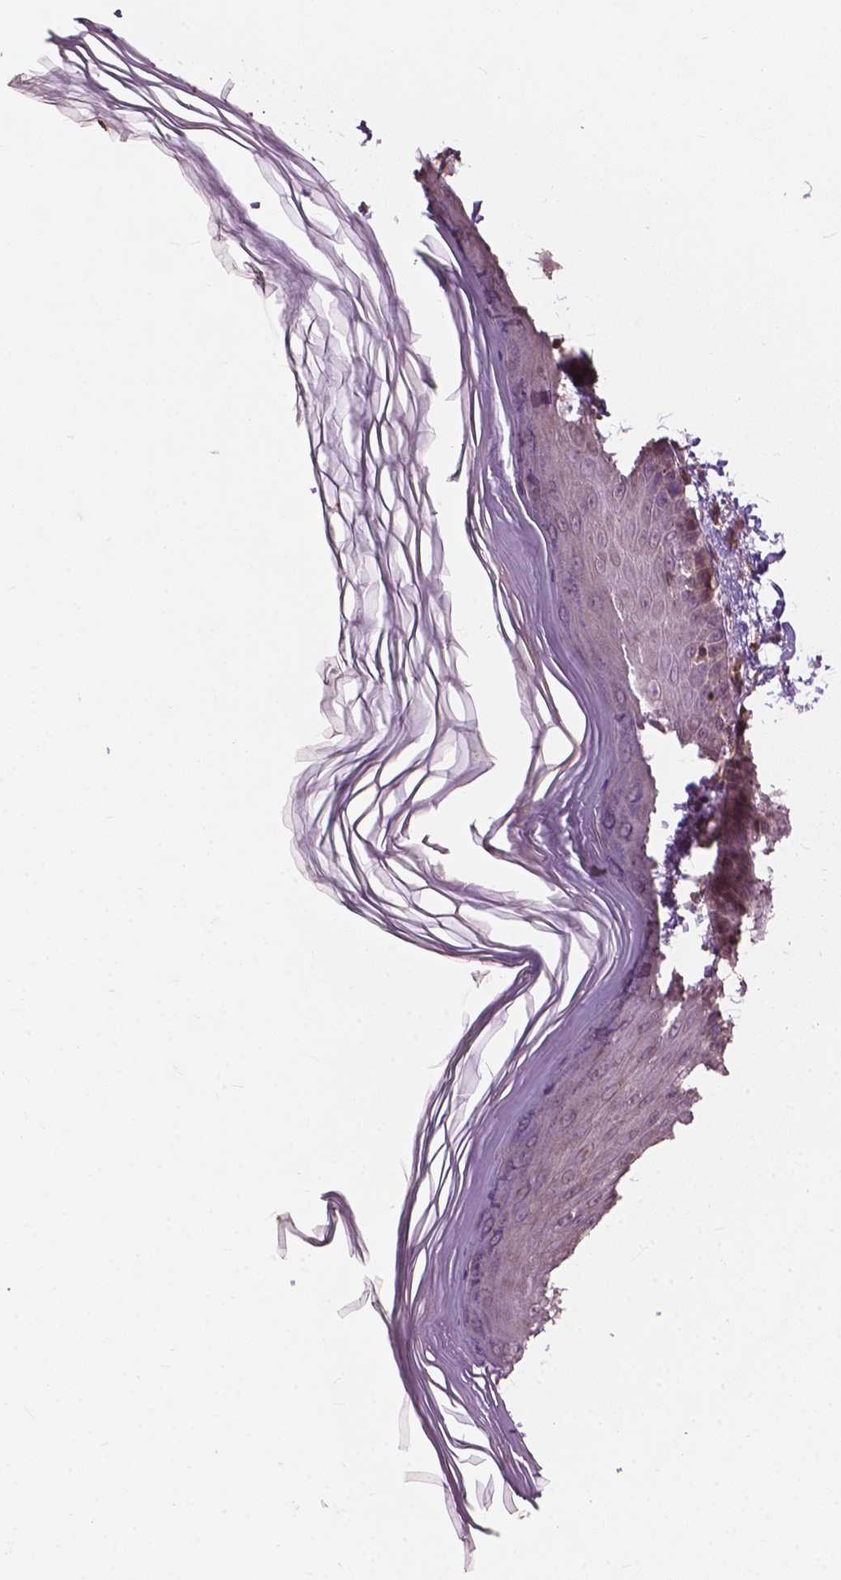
{"staining": {"intensity": "moderate", "quantity": "25%-75%", "location": "cytoplasmic/membranous"}, "tissue": "skin", "cell_type": "Fibroblasts", "image_type": "normal", "snomed": [{"axis": "morphology", "description": "Normal tissue, NOS"}, {"axis": "topography", "description": "Skin"}], "caption": "The image exhibits staining of unremarkable skin, revealing moderate cytoplasmic/membranous protein staining (brown color) within fibroblasts. The protein is shown in brown color, while the nuclei are stained blue.", "gene": "CDC42BPA", "patient": {"sex": "female", "age": 62}}